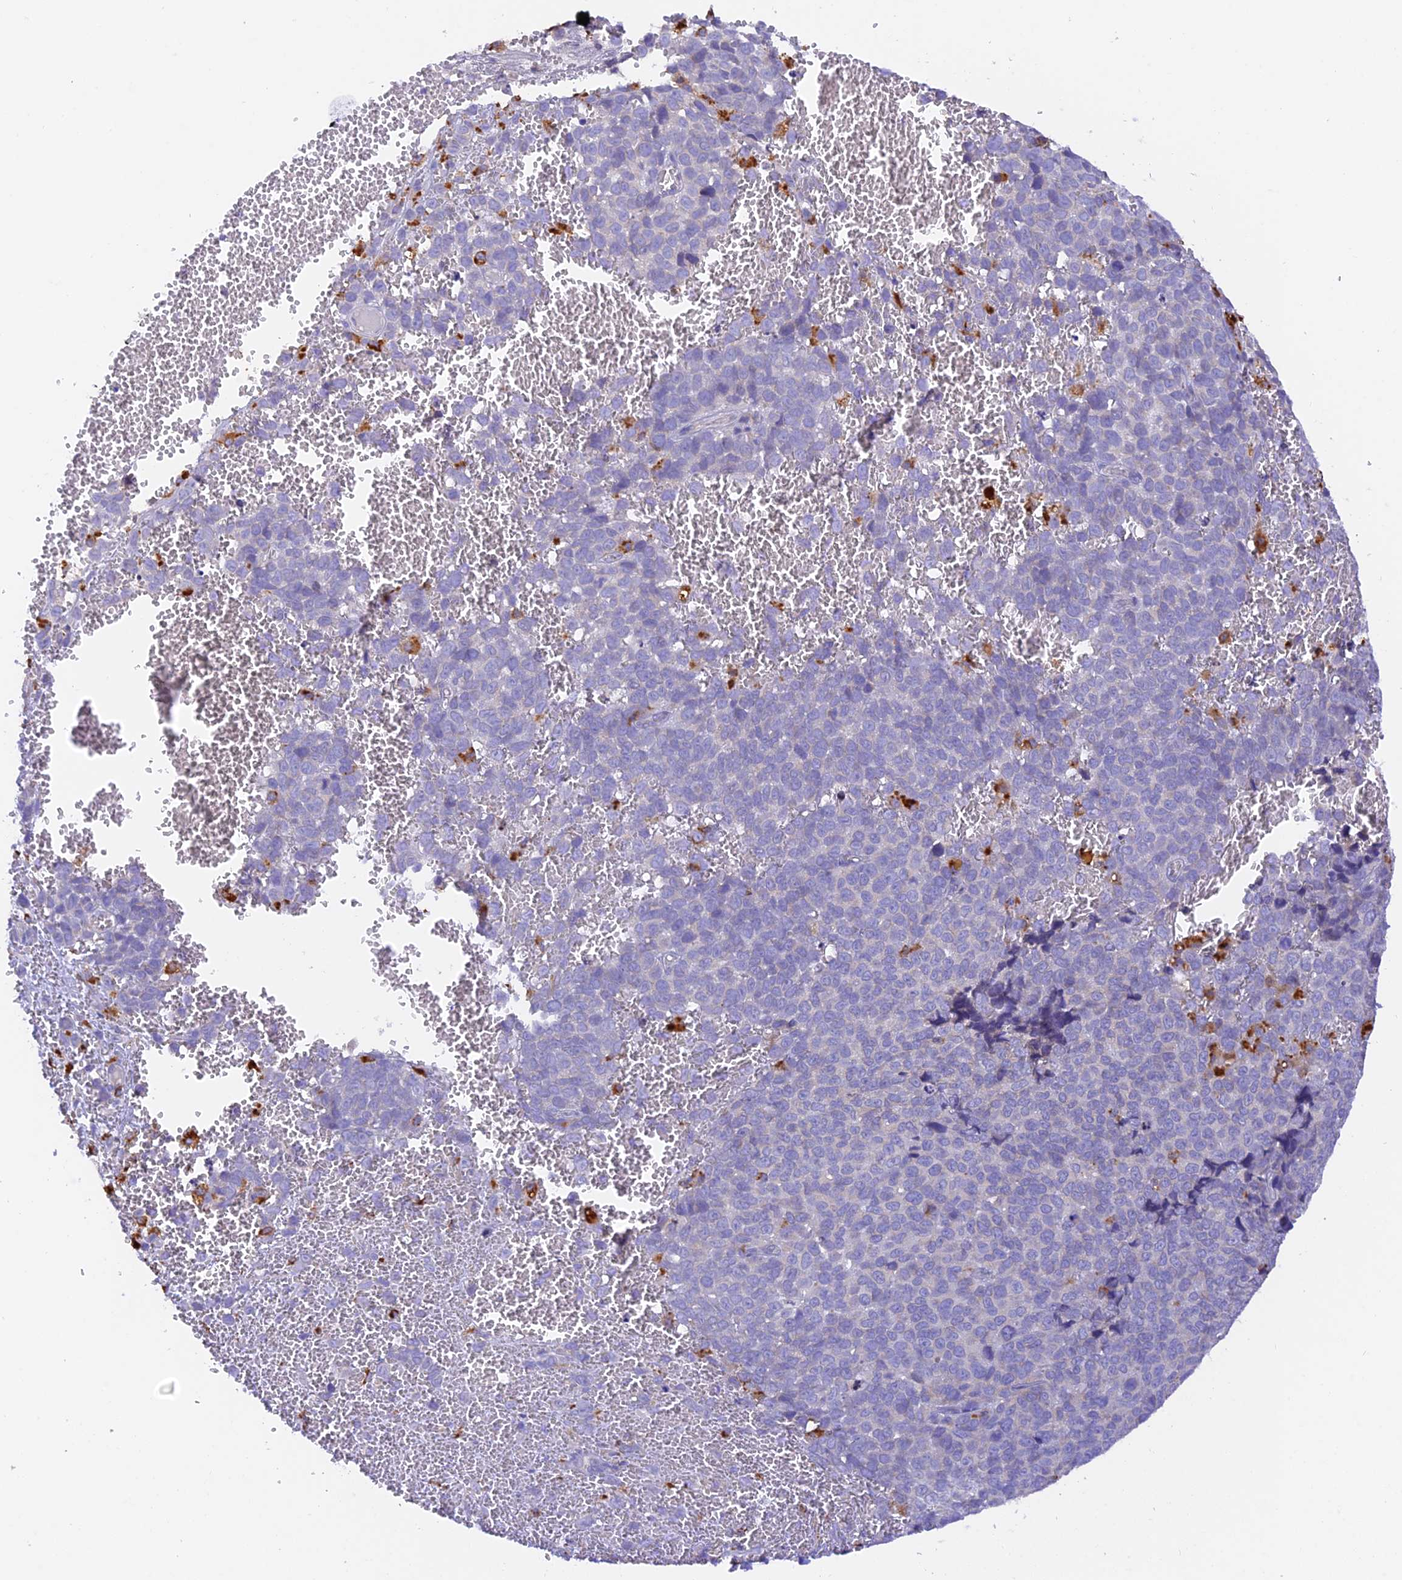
{"staining": {"intensity": "negative", "quantity": "none", "location": "none"}, "tissue": "melanoma", "cell_type": "Tumor cells", "image_type": "cancer", "snomed": [{"axis": "morphology", "description": "Malignant melanoma, NOS"}, {"axis": "topography", "description": "Nose, NOS"}], "caption": "Tumor cells are negative for brown protein staining in melanoma.", "gene": "VKORC1", "patient": {"sex": "female", "age": 48}}